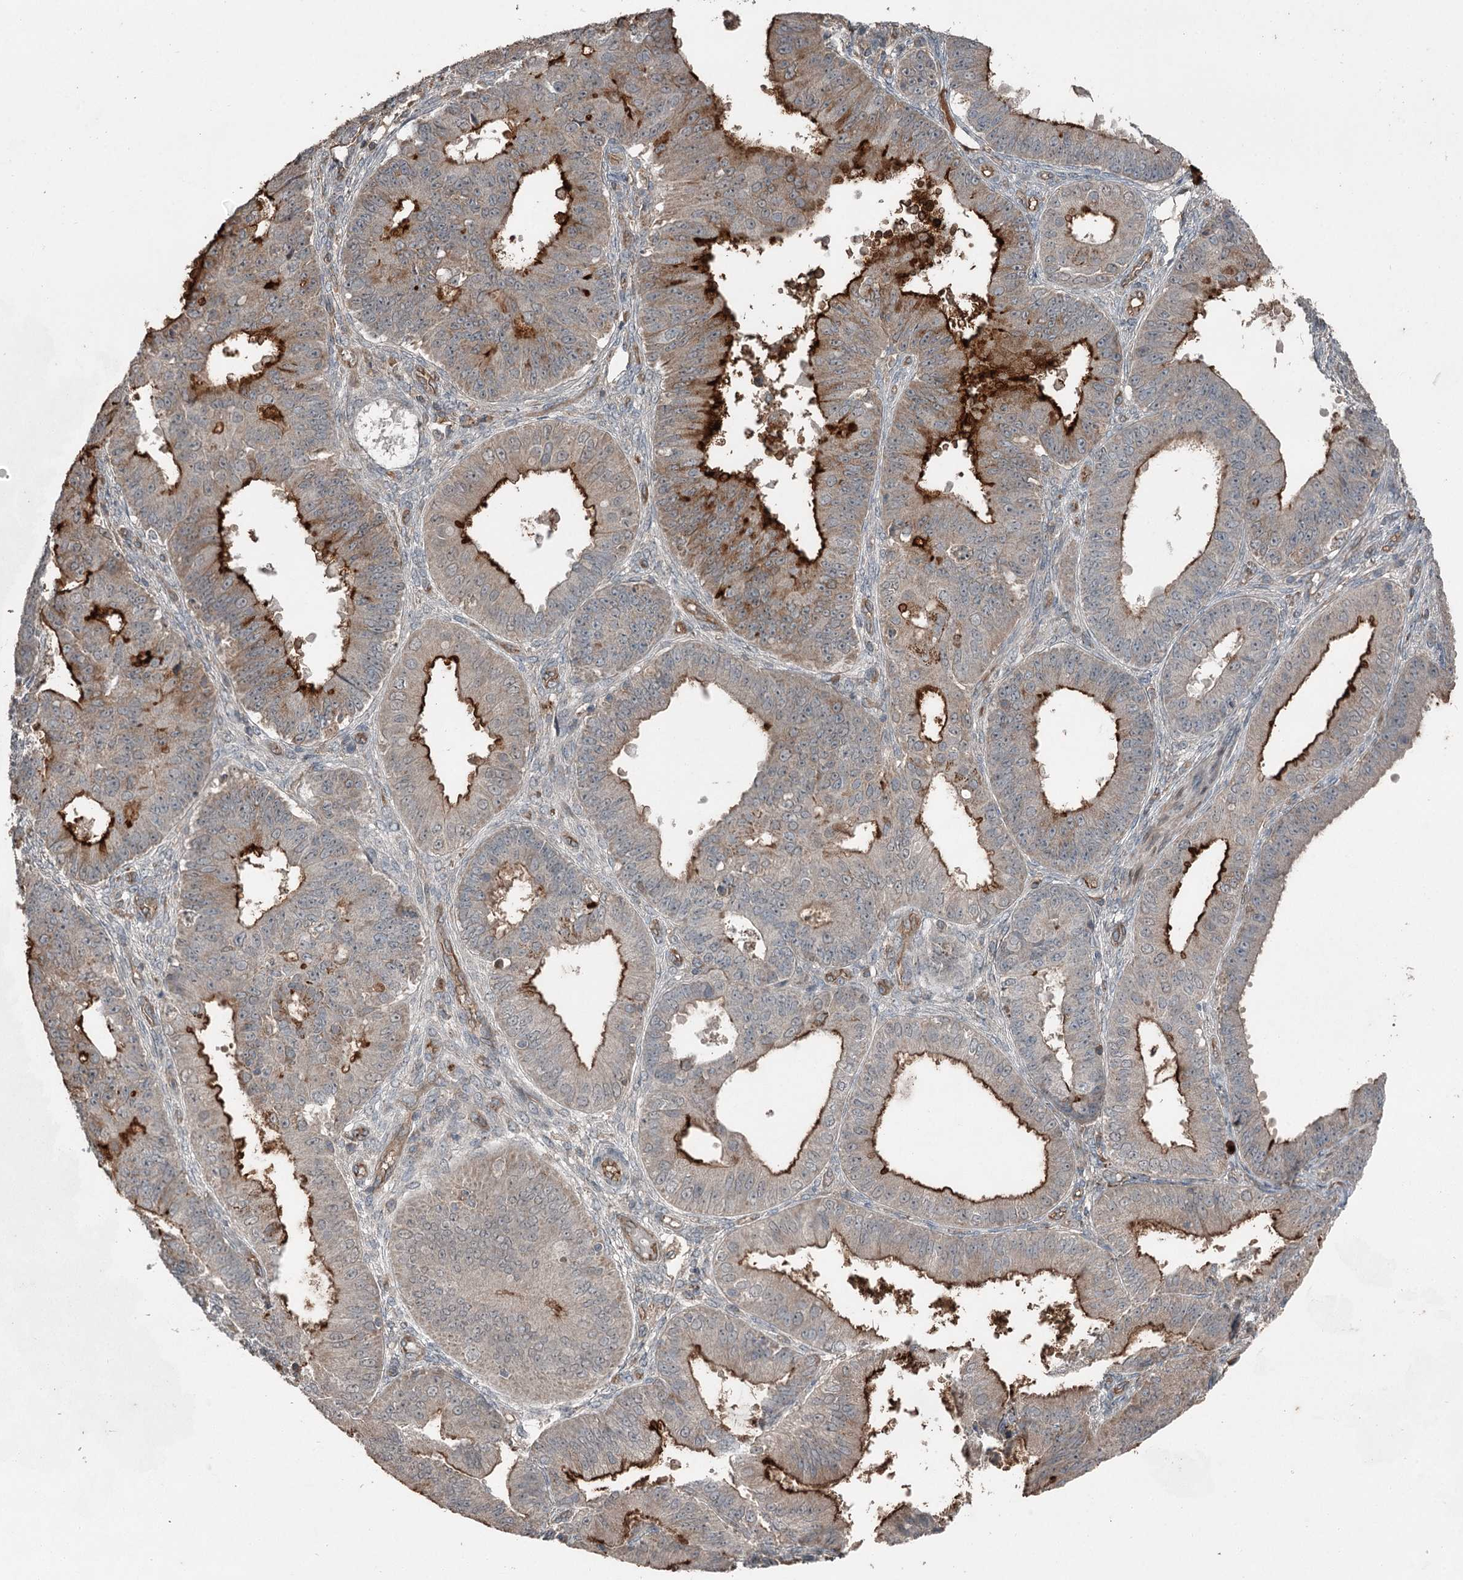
{"staining": {"intensity": "moderate", "quantity": "<25%", "location": "cytoplasmic/membranous"}, "tissue": "ovarian cancer", "cell_type": "Tumor cells", "image_type": "cancer", "snomed": [{"axis": "morphology", "description": "Carcinoma, endometroid"}, {"axis": "topography", "description": "Appendix"}, {"axis": "topography", "description": "Ovary"}], "caption": "A brown stain labels moderate cytoplasmic/membranous positivity of a protein in endometroid carcinoma (ovarian) tumor cells.", "gene": "SLC39A8", "patient": {"sex": "female", "age": 42}}